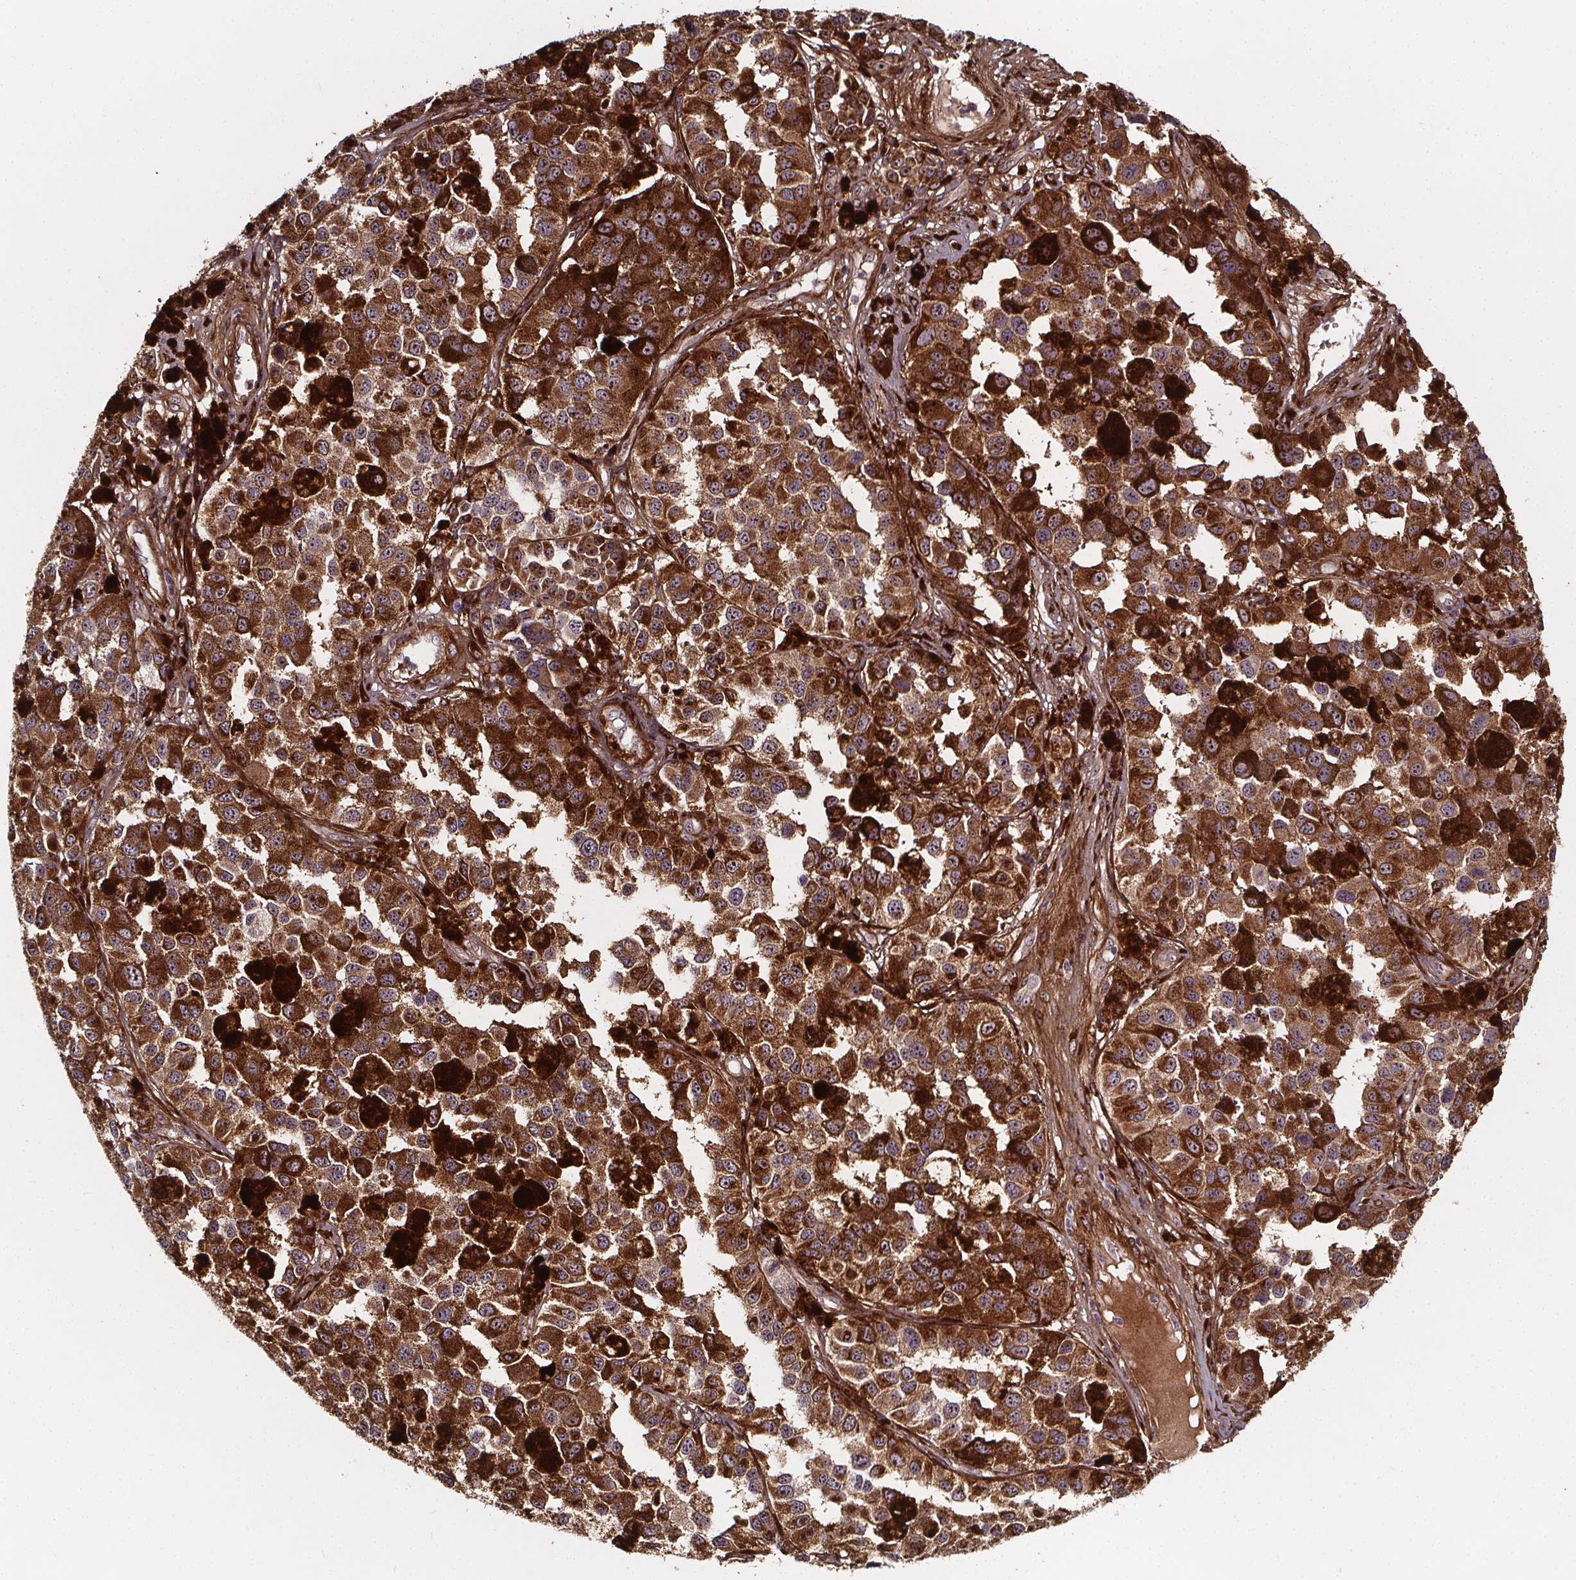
{"staining": {"intensity": "strong", "quantity": ">75%", "location": "cytoplasmic/membranous,nuclear"}, "tissue": "melanoma", "cell_type": "Tumor cells", "image_type": "cancer", "snomed": [{"axis": "morphology", "description": "Malignant melanoma, NOS"}, {"axis": "topography", "description": "Skin"}], "caption": "A histopathology image of human malignant melanoma stained for a protein demonstrates strong cytoplasmic/membranous and nuclear brown staining in tumor cells. The protein is shown in brown color, while the nuclei are stained blue.", "gene": "AEBP1", "patient": {"sex": "female", "age": 58}}